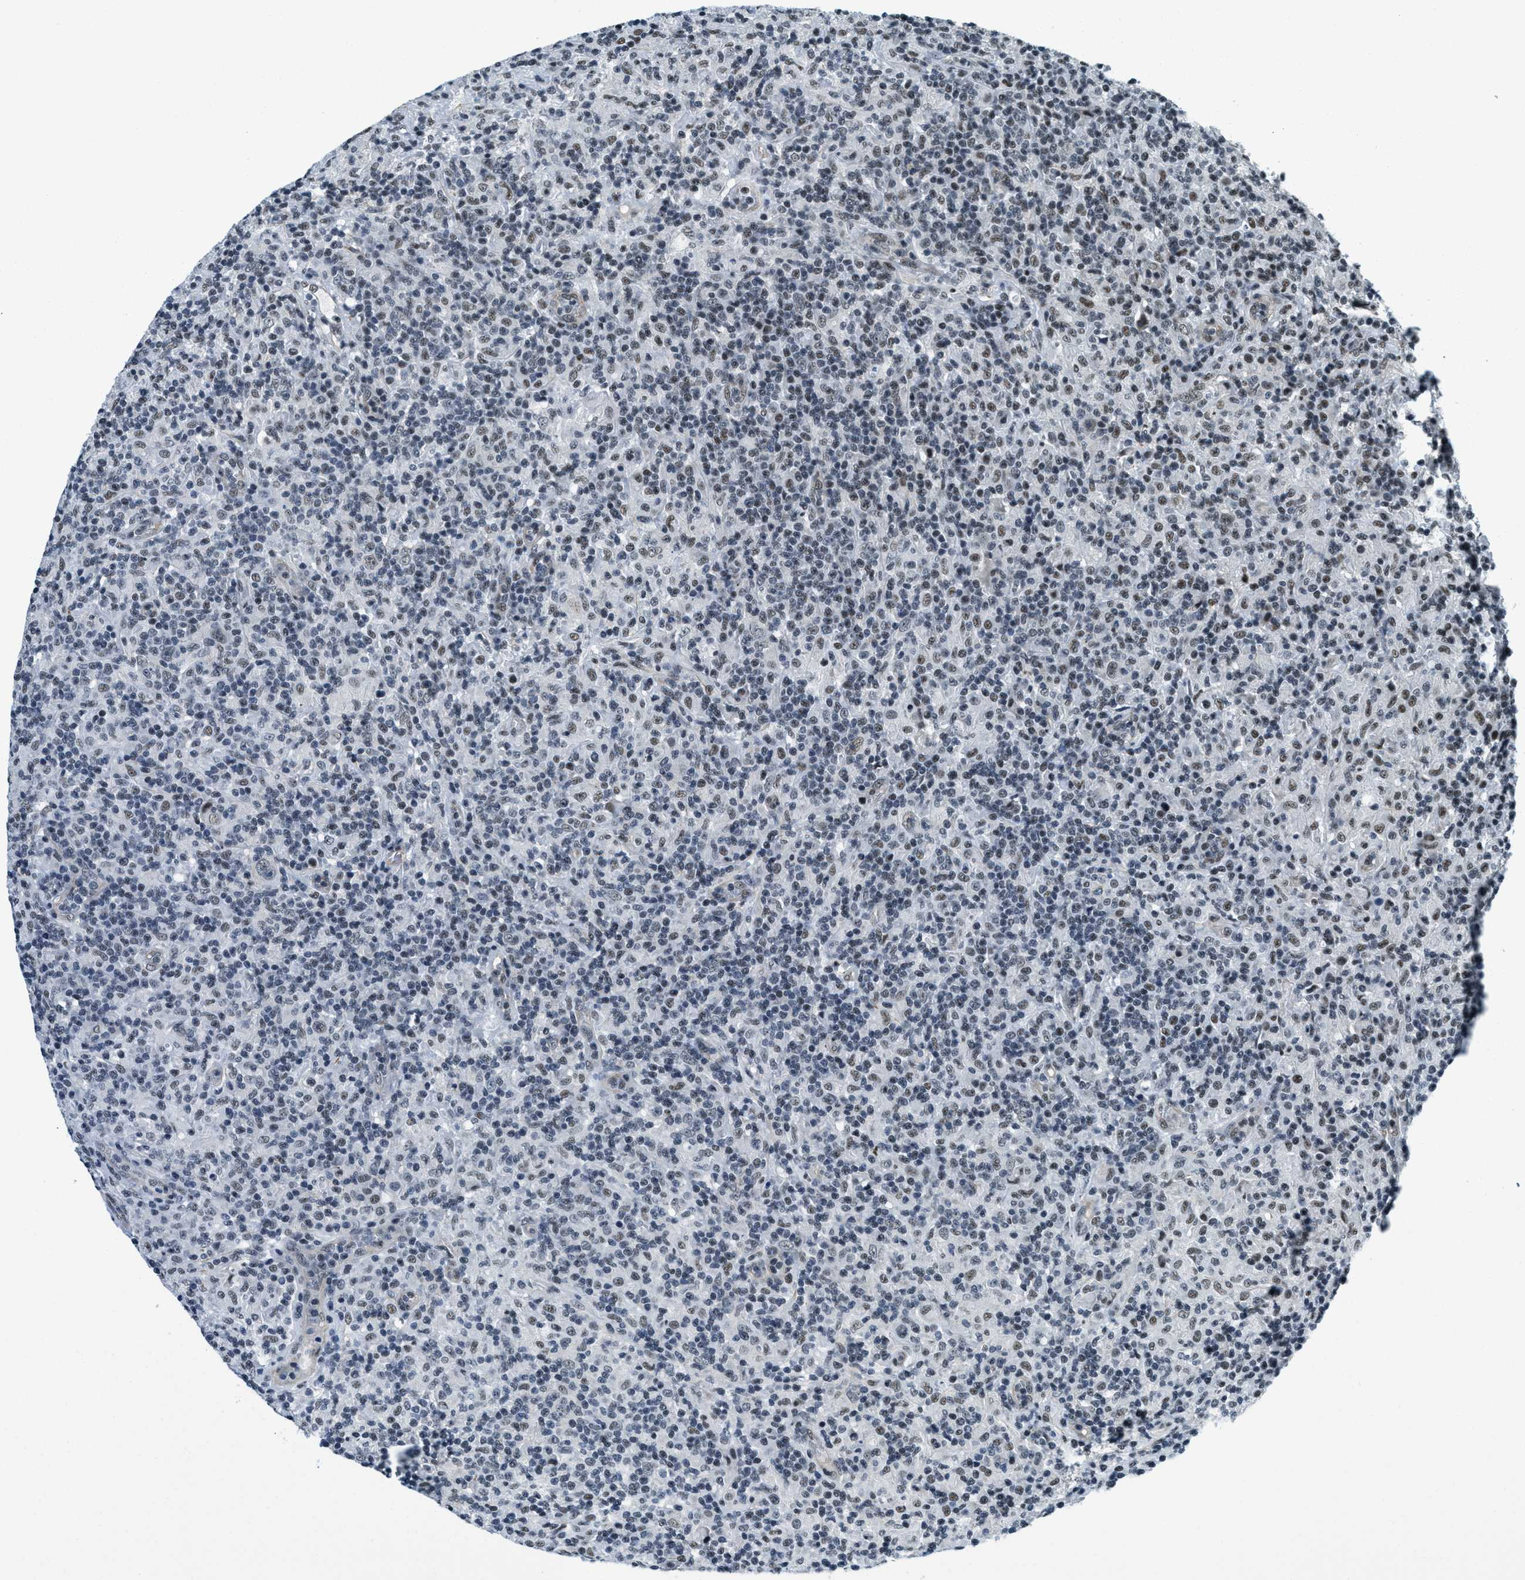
{"staining": {"intensity": "negative", "quantity": "none", "location": "none"}, "tissue": "lymphoma", "cell_type": "Tumor cells", "image_type": "cancer", "snomed": [{"axis": "morphology", "description": "Hodgkin's disease, NOS"}, {"axis": "topography", "description": "Lymph node"}], "caption": "Tumor cells are negative for protein expression in human Hodgkin's disease.", "gene": "CFAP36", "patient": {"sex": "male", "age": 70}}